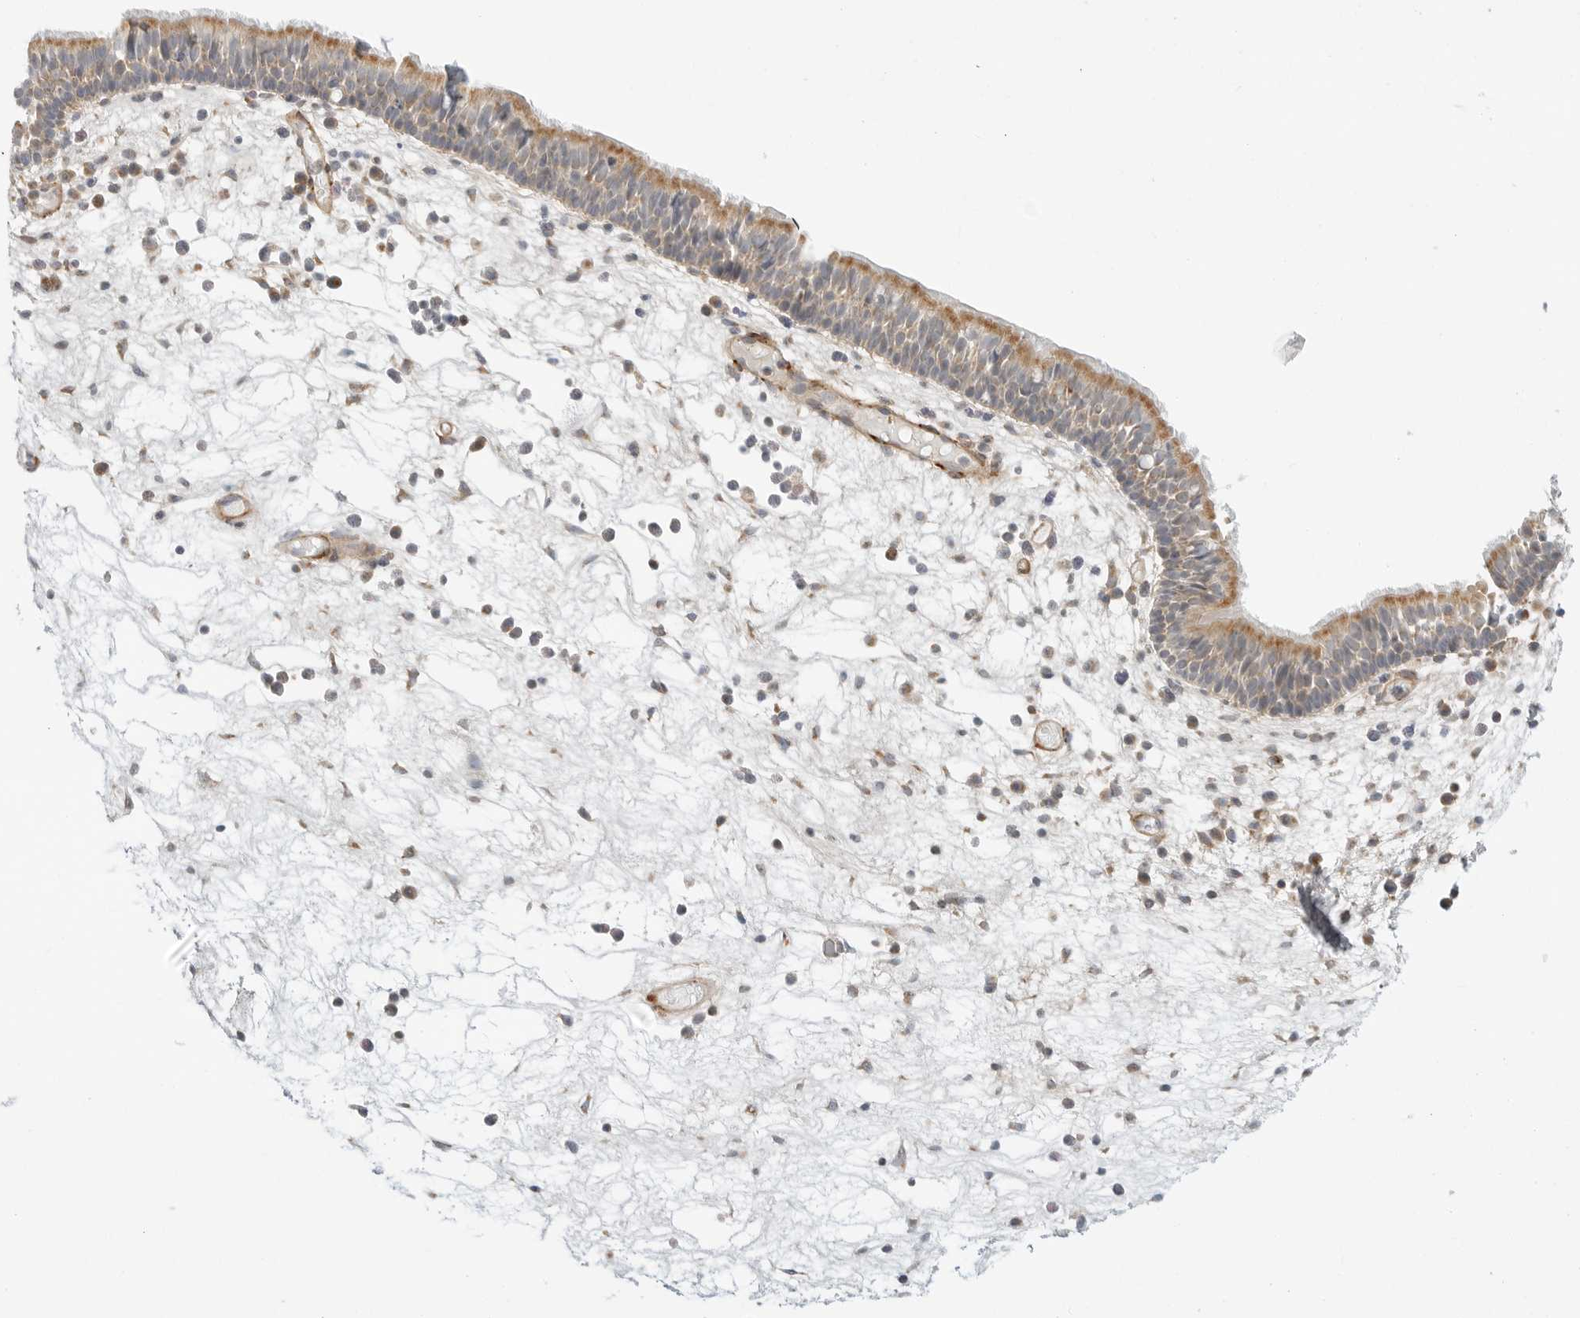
{"staining": {"intensity": "moderate", "quantity": "25%-75%", "location": "cytoplasmic/membranous"}, "tissue": "nasopharynx", "cell_type": "Respiratory epithelial cells", "image_type": "normal", "snomed": [{"axis": "morphology", "description": "Normal tissue, NOS"}, {"axis": "morphology", "description": "Inflammation, NOS"}, {"axis": "morphology", "description": "Malignant melanoma, Metastatic site"}, {"axis": "topography", "description": "Nasopharynx"}], "caption": "Immunohistochemical staining of unremarkable human nasopharynx exhibits 25%-75% levels of moderate cytoplasmic/membranous protein positivity in about 25%-75% of respiratory epithelial cells.", "gene": "C1QTNF1", "patient": {"sex": "male", "age": 70}}